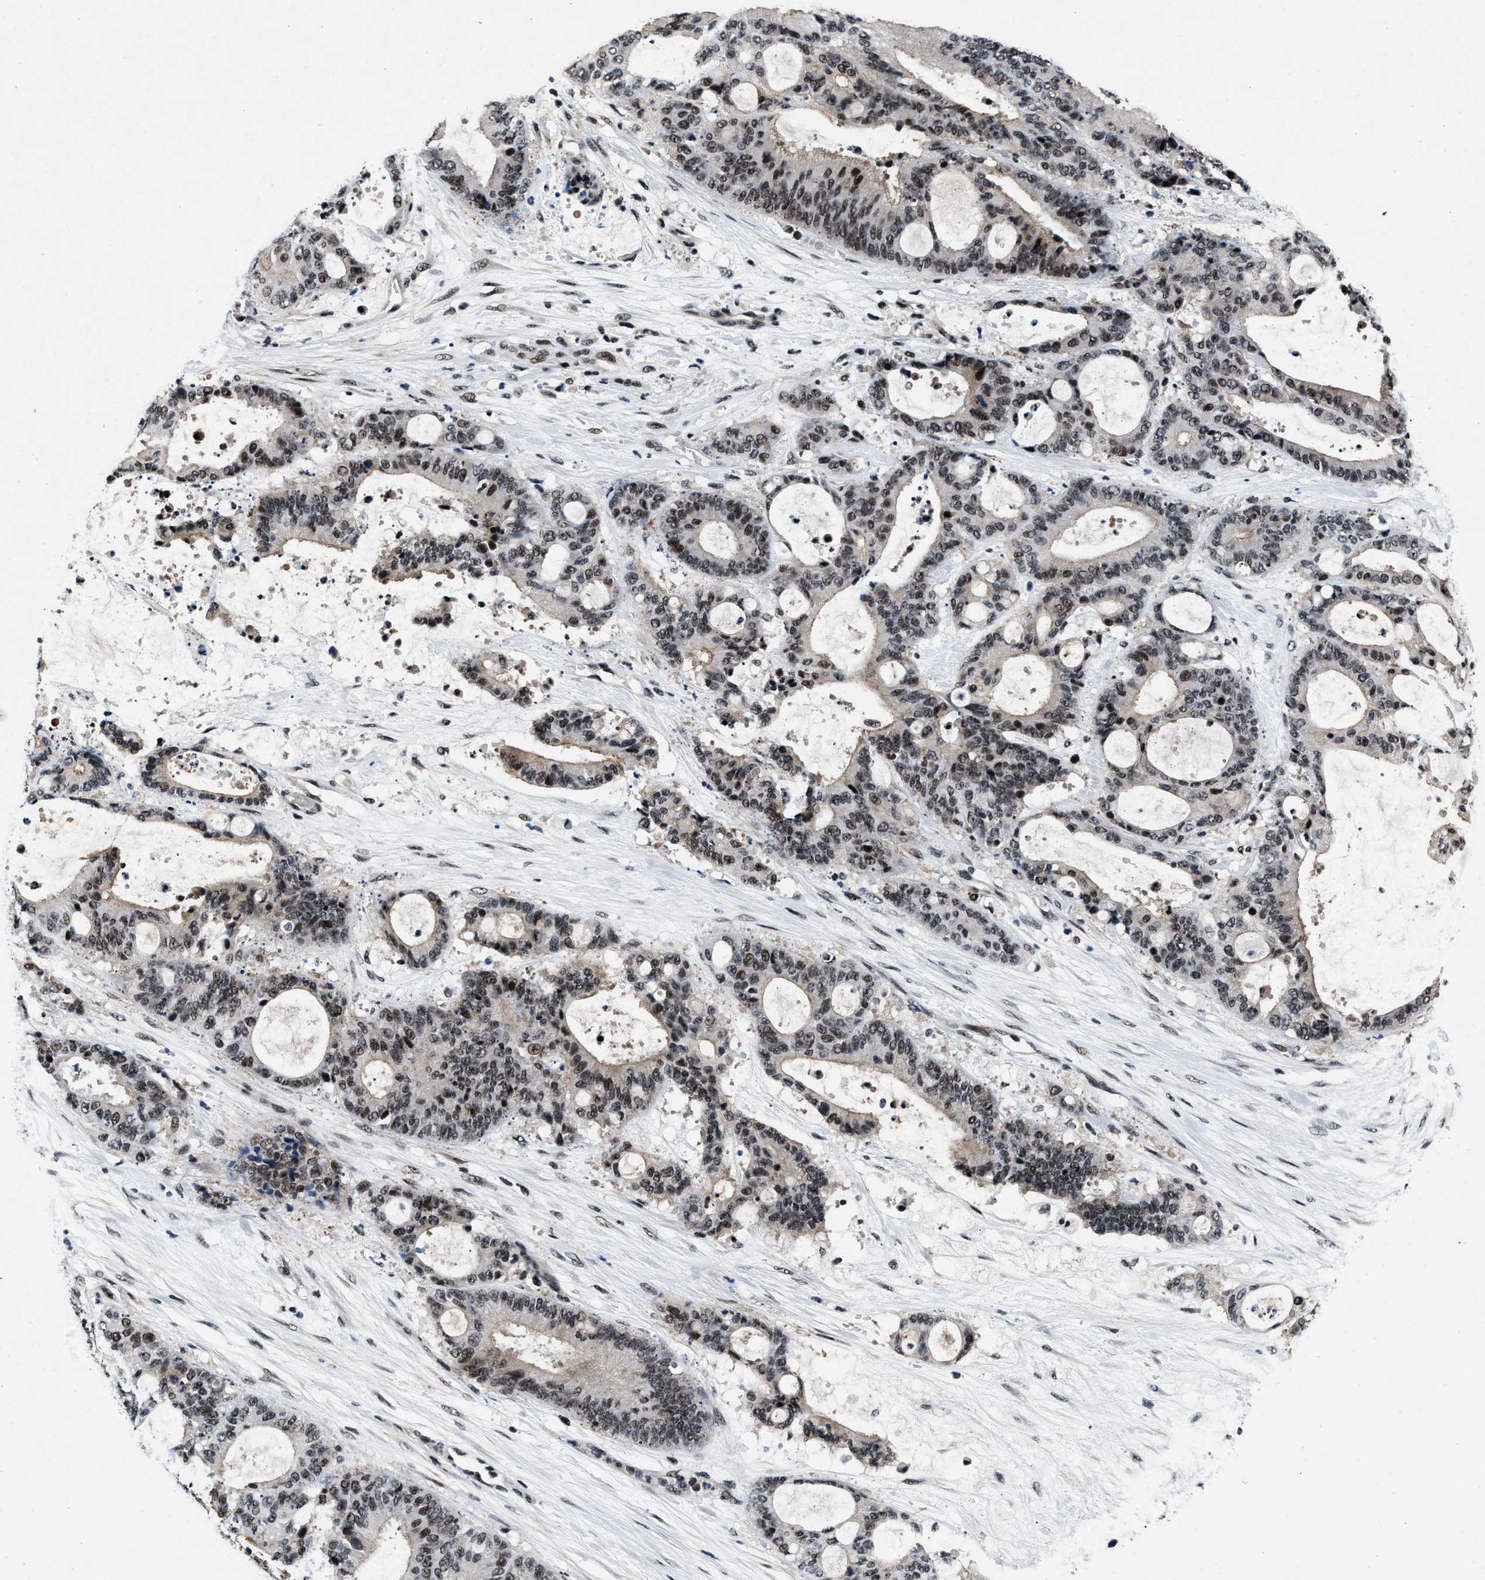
{"staining": {"intensity": "moderate", "quantity": "25%-75%", "location": "nuclear"}, "tissue": "liver cancer", "cell_type": "Tumor cells", "image_type": "cancer", "snomed": [{"axis": "morphology", "description": "Normal tissue, NOS"}, {"axis": "morphology", "description": "Cholangiocarcinoma"}, {"axis": "topography", "description": "Liver"}, {"axis": "topography", "description": "Peripheral nerve tissue"}], "caption": "Liver cholangiocarcinoma was stained to show a protein in brown. There is medium levels of moderate nuclear staining in approximately 25%-75% of tumor cells. (brown staining indicates protein expression, while blue staining denotes nuclei).", "gene": "ZNF233", "patient": {"sex": "female", "age": 73}}